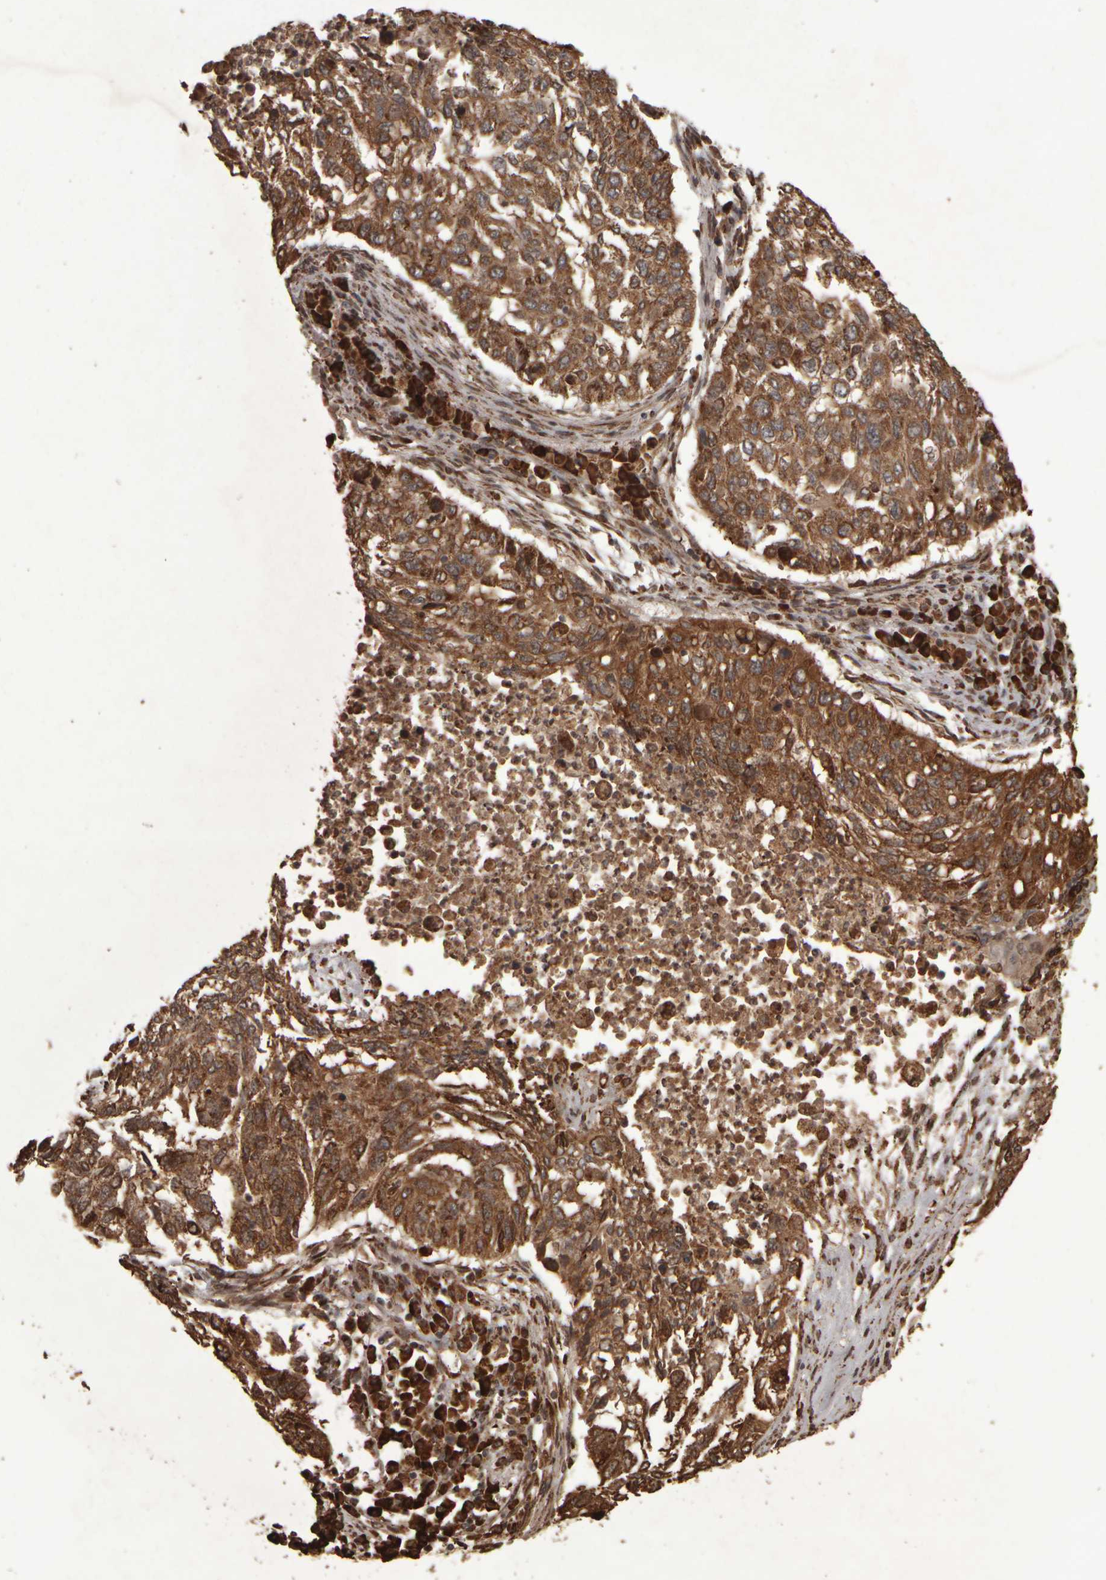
{"staining": {"intensity": "moderate", "quantity": ">75%", "location": "cytoplasmic/membranous"}, "tissue": "lung cancer", "cell_type": "Tumor cells", "image_type": "cancer", "snomed": [{"axis": "morphology", "description": "Squamous cell carcinoma, NOS"}, {"axis": "topography", "description": "Lung"}], "caption": "The image shows staining of squamous cell carcinoma (lung), revealing moderate cytoplasmic/membranous protein staining (brown color) within tumor cells.", "gene": "AGBL3", "patient": {"sex": "female", "age": 63}}